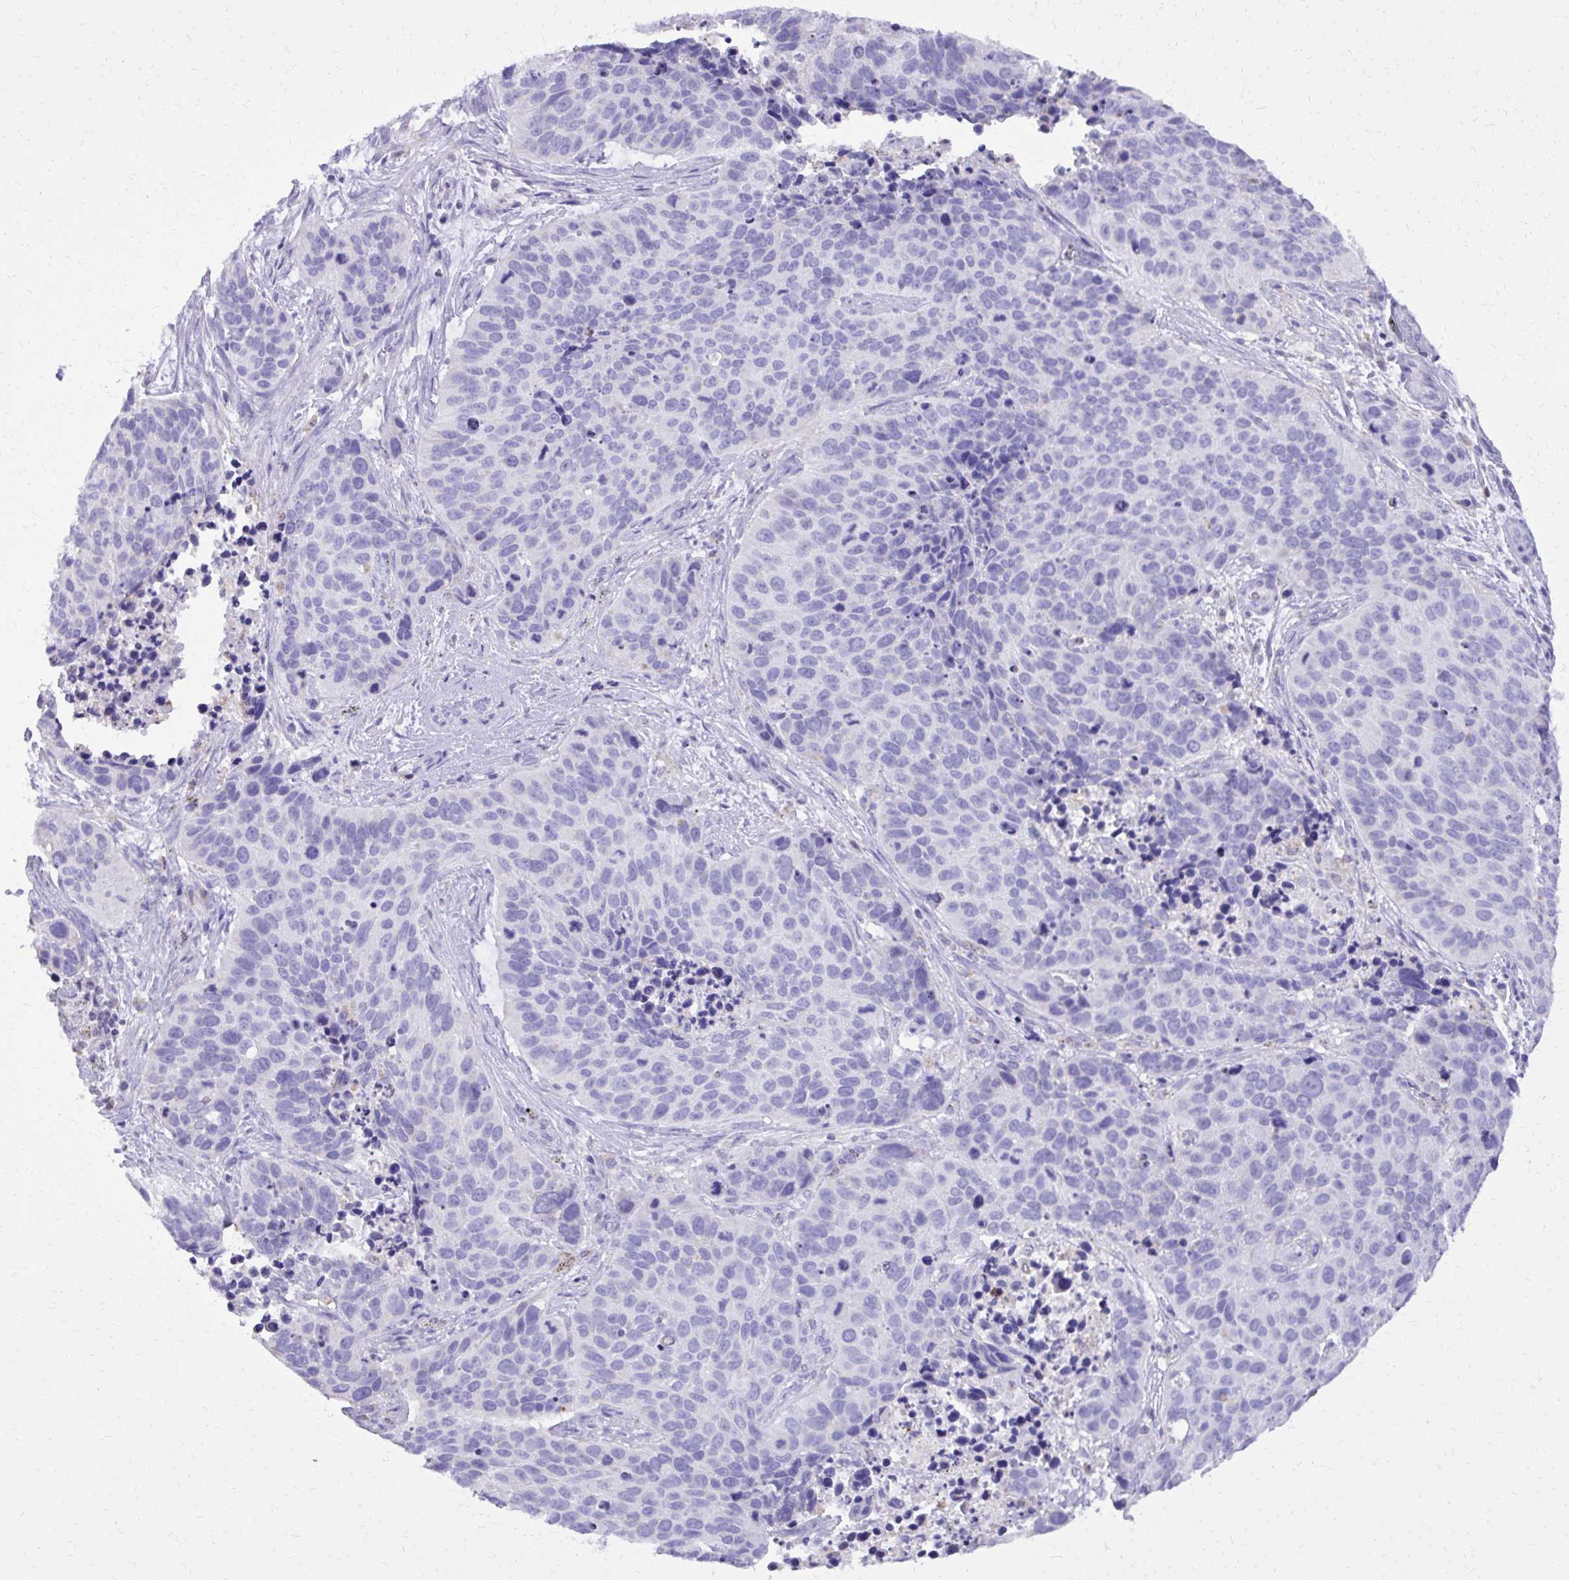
{"staining": {"intensity": "negative", "quantity": "none", "location": "none"}, "tissue": "lung cancer", "cell_type": "Tumor cells", "image_type": "cancer", "snomed": [{"axis": "morphology", "description": "Squamous cell carcinoma, NOS"}, {"axis": "topography", "description": "Lung"}], "caption": "Protein analysis of lung squamous cell carcinoma reveals no significant expression in tumor cells.", "gene": "CAT", "patient": {"sex": "male", "age": 62}}